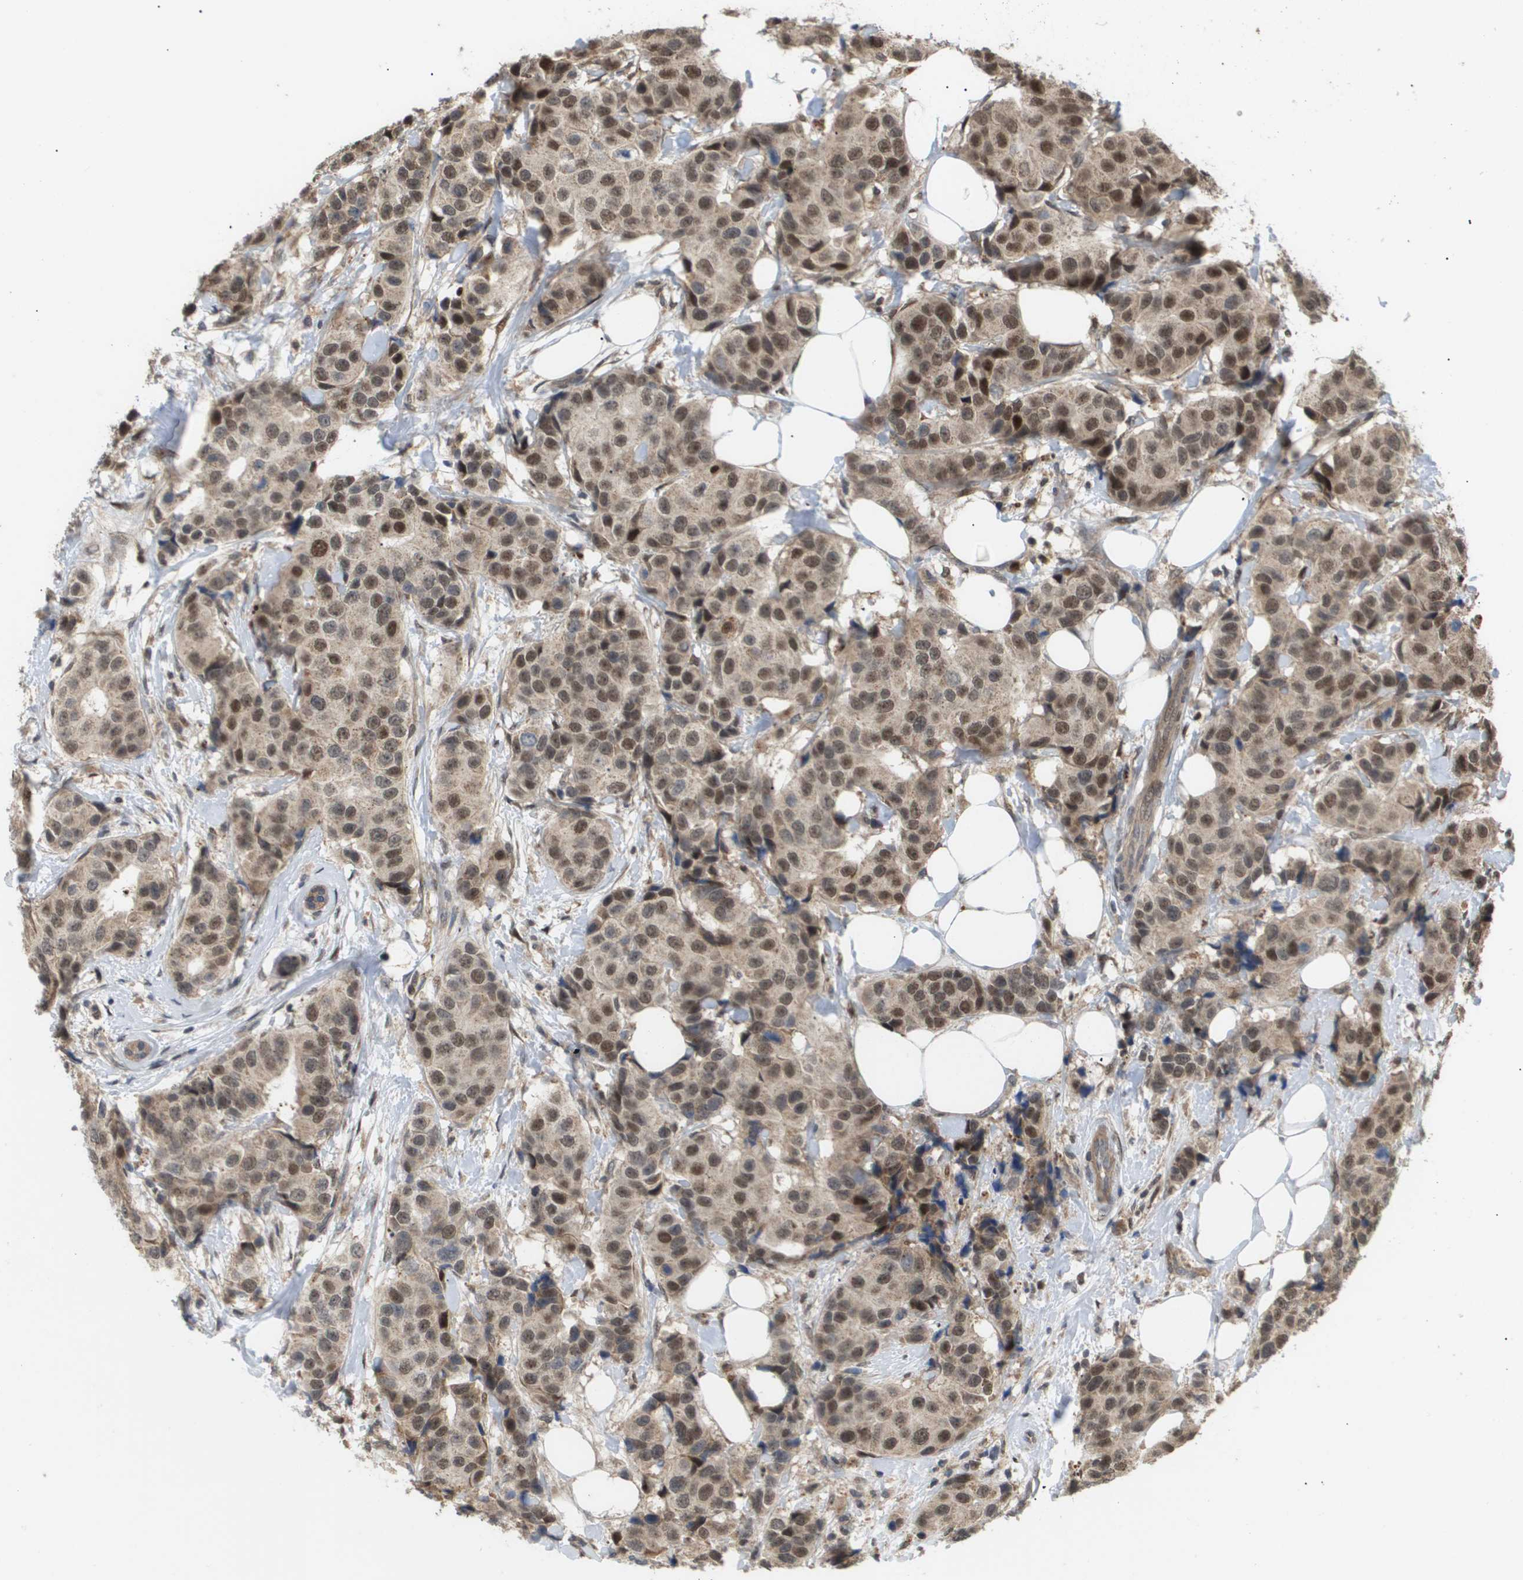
{"staining": {"intensity": "moderate", "quantity": ">75%", "location": "cytoplasmic/membranous,nuclear"}, "tissue": "breast cancer", "cell_type": "Tumor cells", "image_type": "cancer", "snomed": [{"axis": "morphology", "description": "Normal tissue, NOS"}, {"axis": "morphology", "description": "Duct carcinoma"}, {"axis": "topography", "description": "Breast"}], "caption": "A high-resolution histopathology image shows IHC staining of breast cancer (invasive ductal carcinoma), which exhibits moderate cytoplasmic/membranous and nuclear expression in about >75% of tumor cells.", "gene": "PDGFB", "patient": {"sex": "female", "age": 39}}